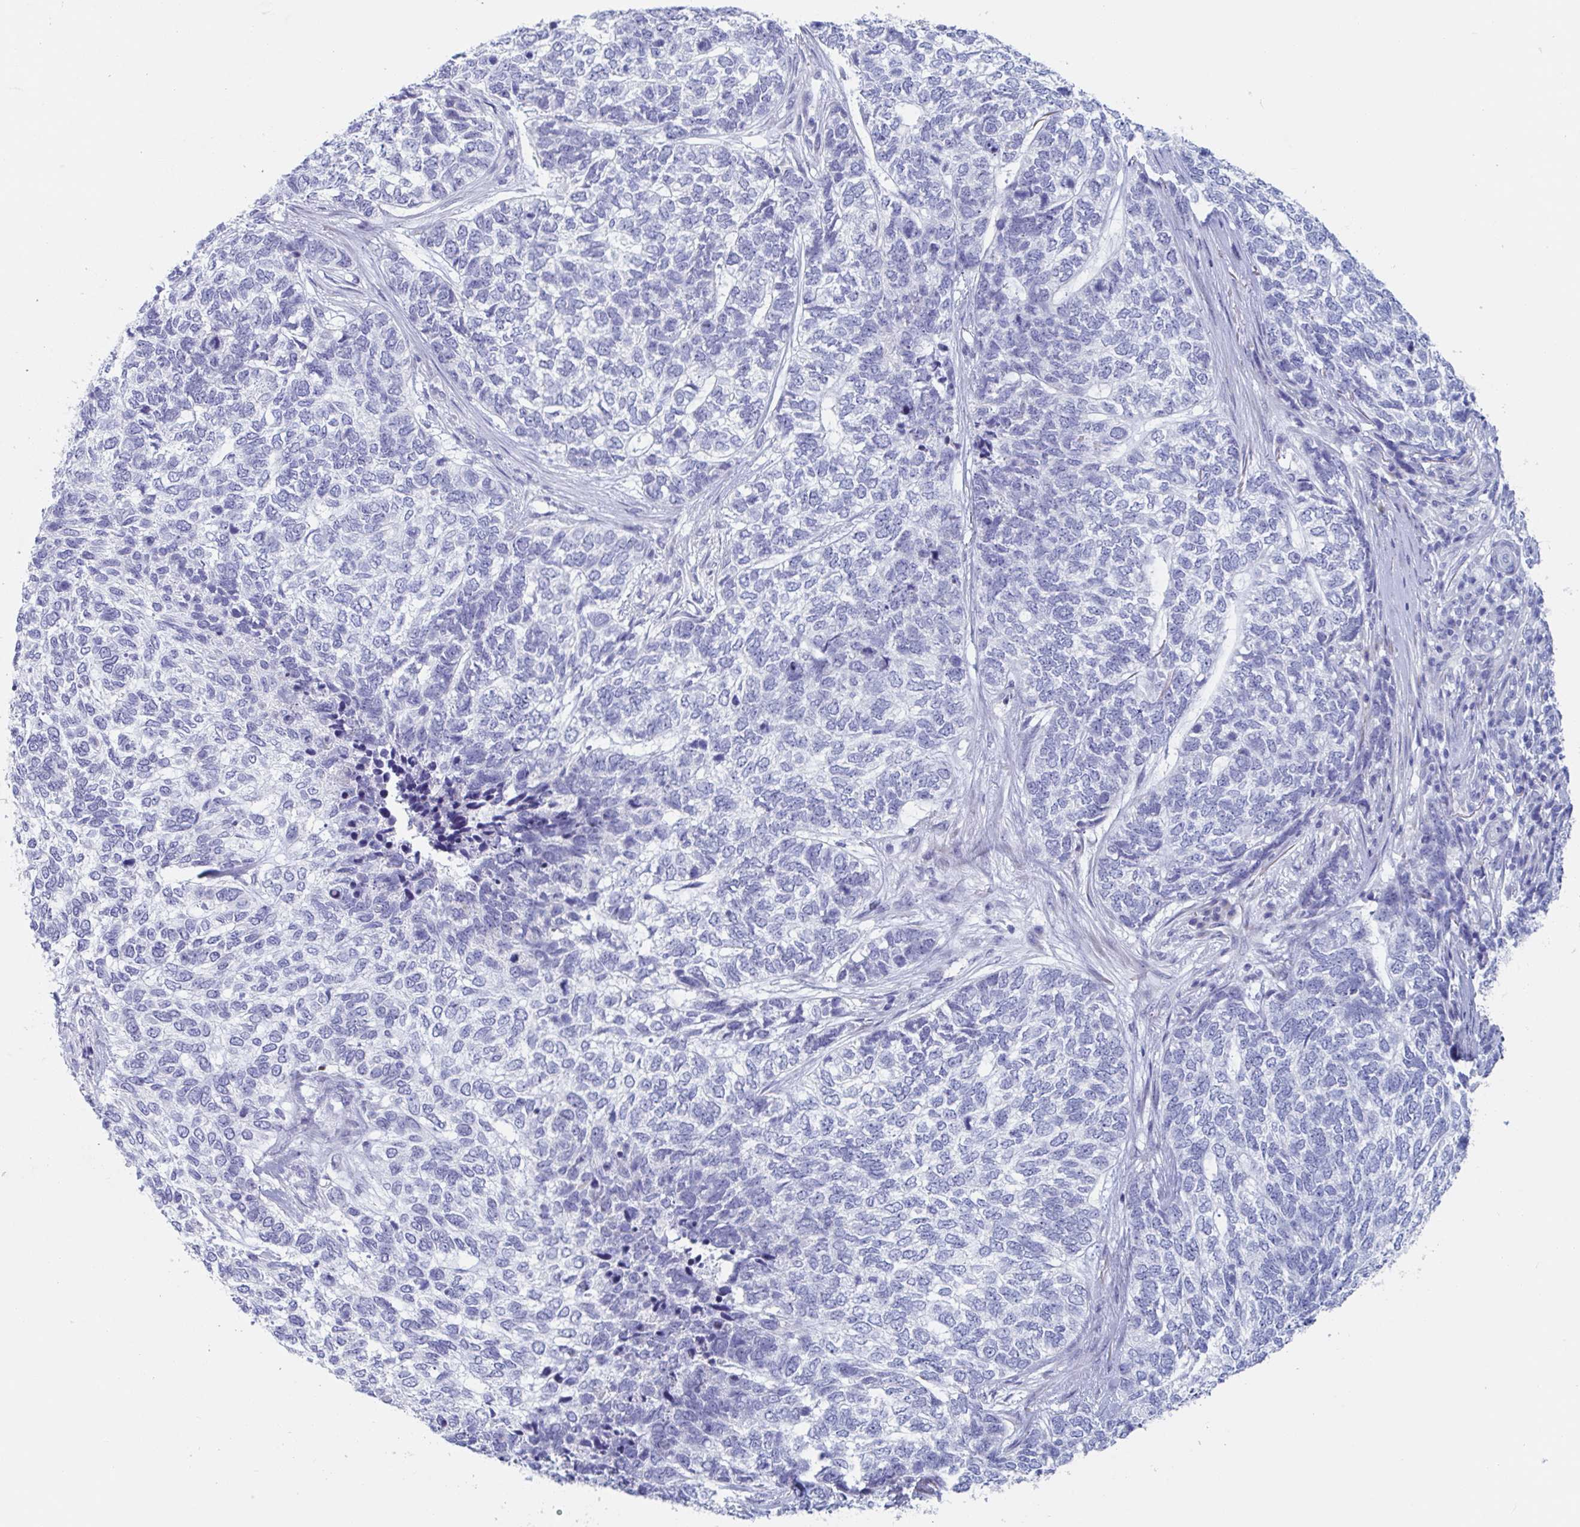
{"staining": {"intensity": "negative", "quantity": "none", "location": "none"}, "tissue": "skin cancer", "cell_type": "Tumor cells", "image_type": "cancer", "snomed": [{"axis": "morphology", "description": "Basal cell carcinoma"}, {"axis": "topography", "description": "Skin"}], "caption": "Skin basal cell carcinoma was stained to show a protein in brown. There is no significant positivity in tumor cells.", "gene": "NT5C3B", "patient": {"sex": "female", "age": 65}}